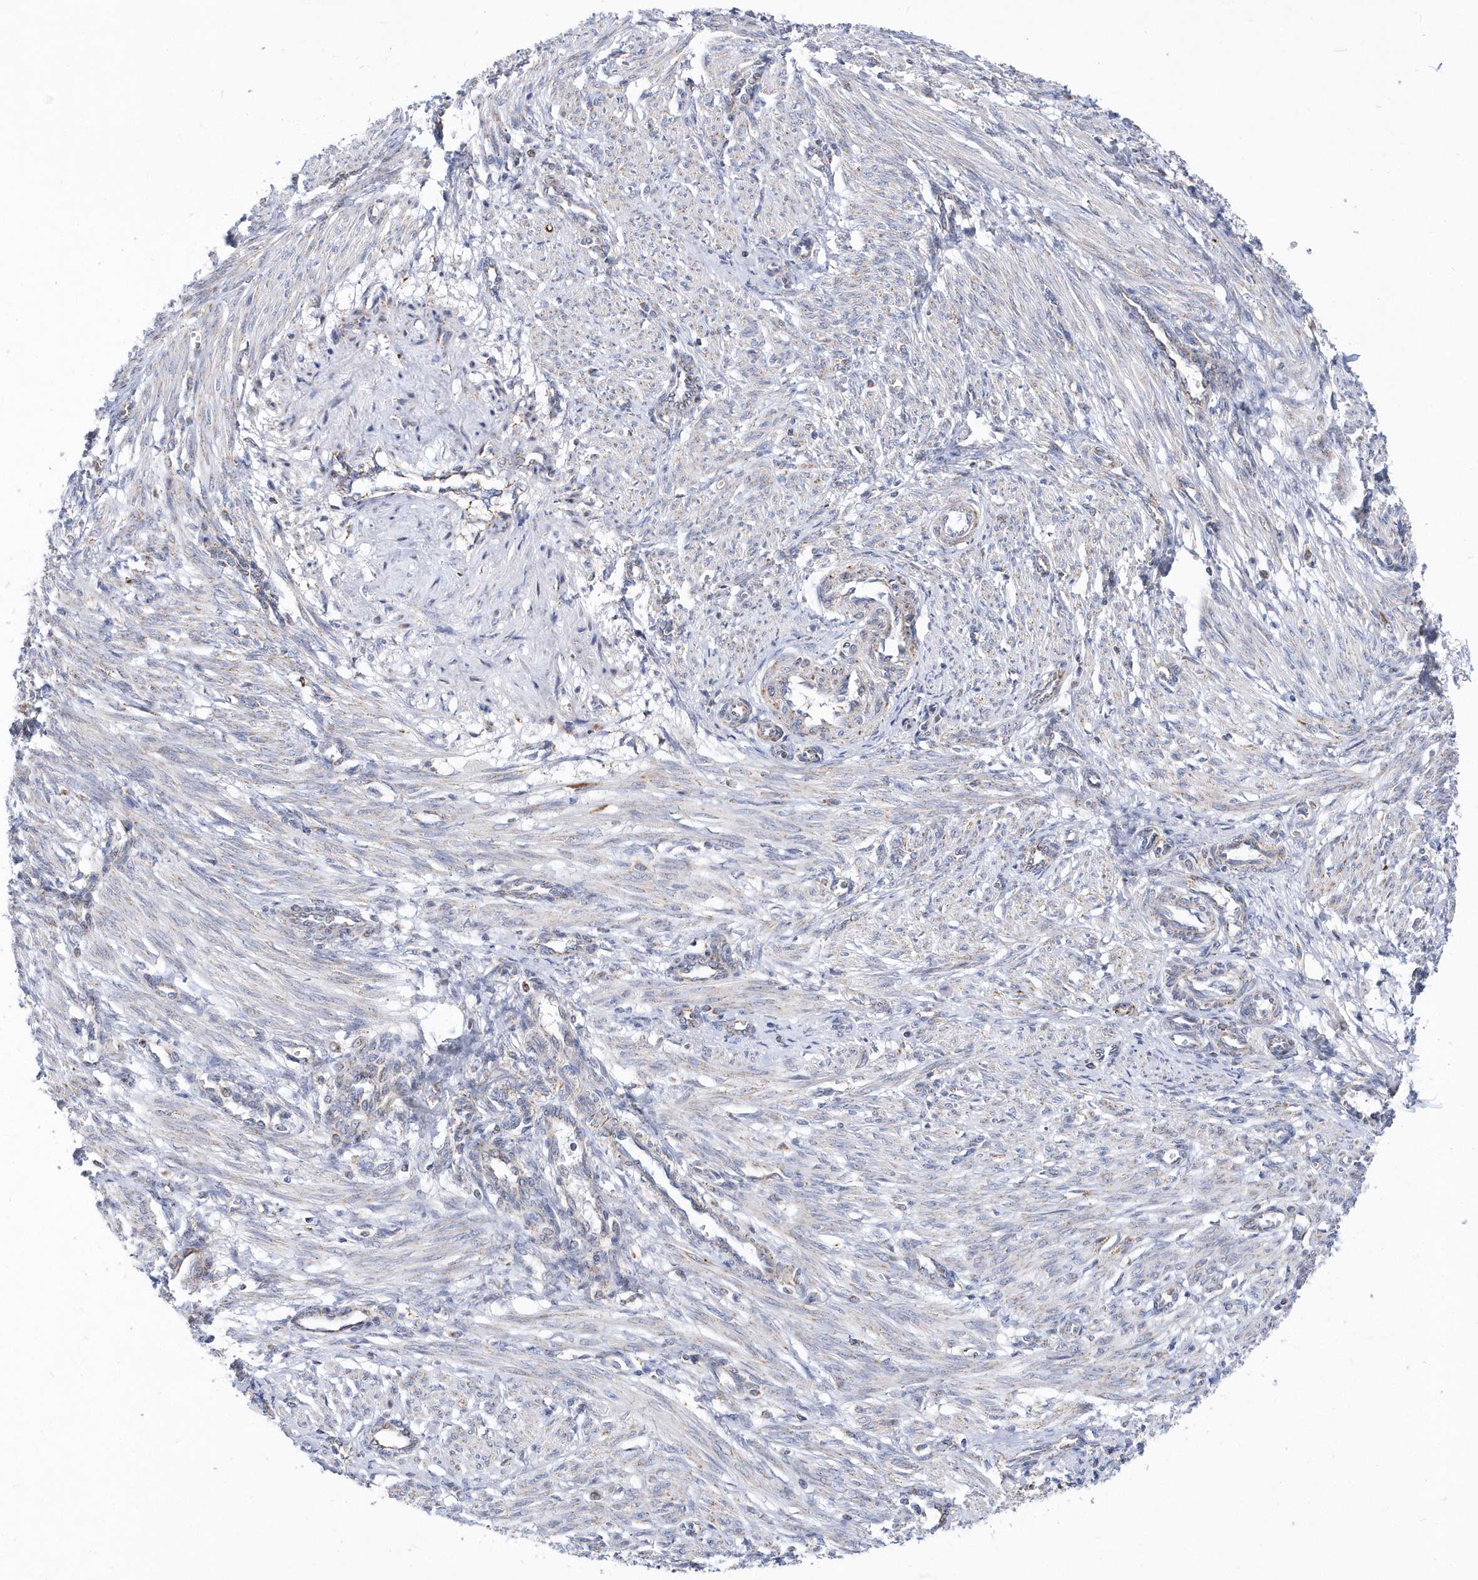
{"staining": {"intensity": "negative", "quantity": "none", "location": "none"}, "tissue": "smooth muscle", "cell_type": "Smooth muscle cells", "image_type": "normal", "snomed": [{"axis": "morphology", "description": "Normal tissue, NOS"}, {"axis": "topography", "description": "Endometrium"}], "caption": "IHC image of normal human smooth muscle stained for a protein (brown), which demonstrates no expression in smooth muscle cells. Nuclei are stained in blue.", "gene": "SPATA5", "patient": {"sex": "female", "age": 33}}